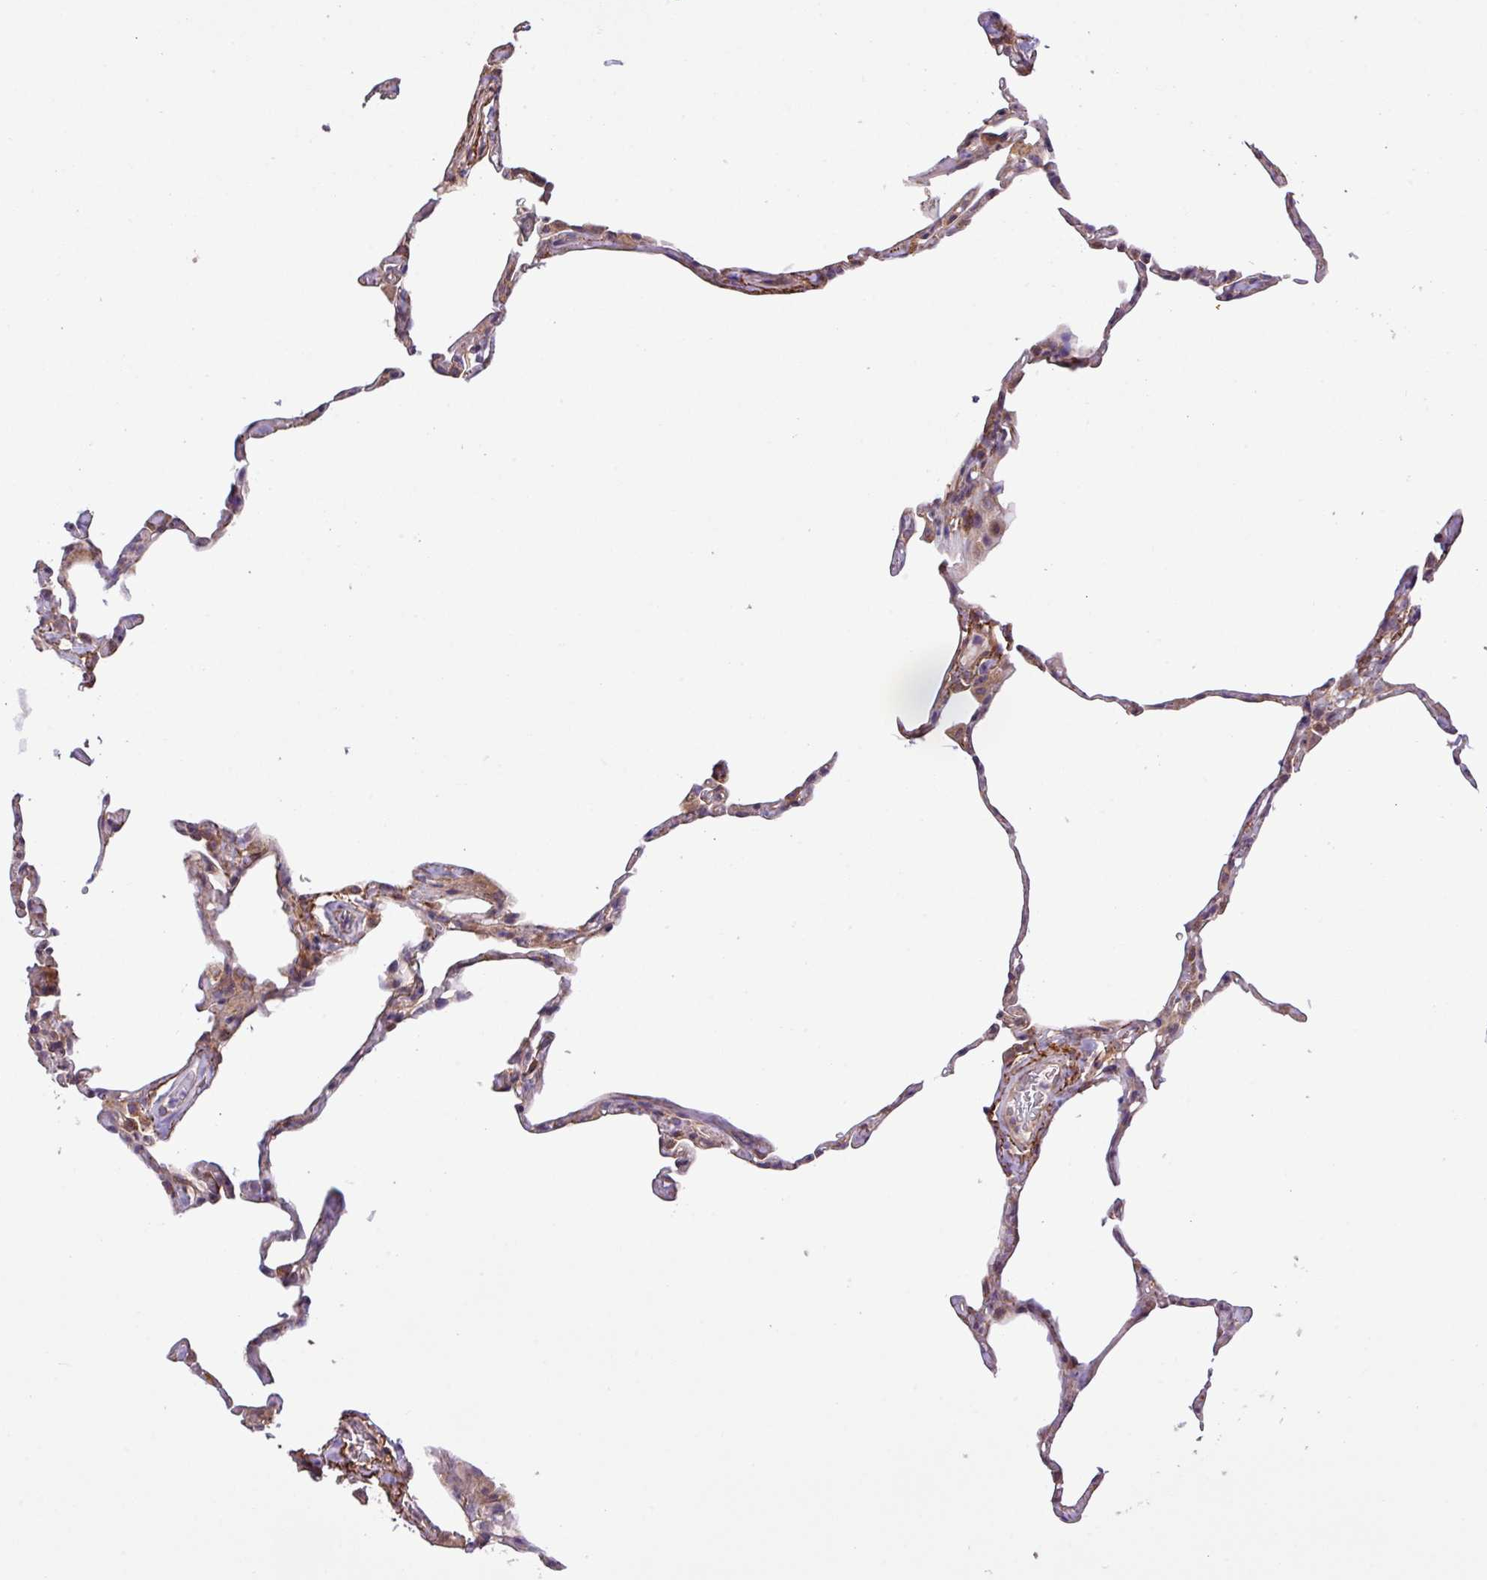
{"staining": {"intensity": "moderate", "quantity": "<25%", "location": "cytoplasmic/membranous"}, "tissue": "lung", "cell_type": "Alveolar cells", "image_type": "normal", "snomed": [{"axis": "morphology", "description": "Normal tissue, NOS"}, {"axis": "topography", "description": "Lung"}], "caption": "The immunohistochemical stain labels moderate cytoplasmic/membranous positivity in alveolar cells of benign lung.", "gene": "MEGF6", "patient": {"sex": "male", "age": 65}}